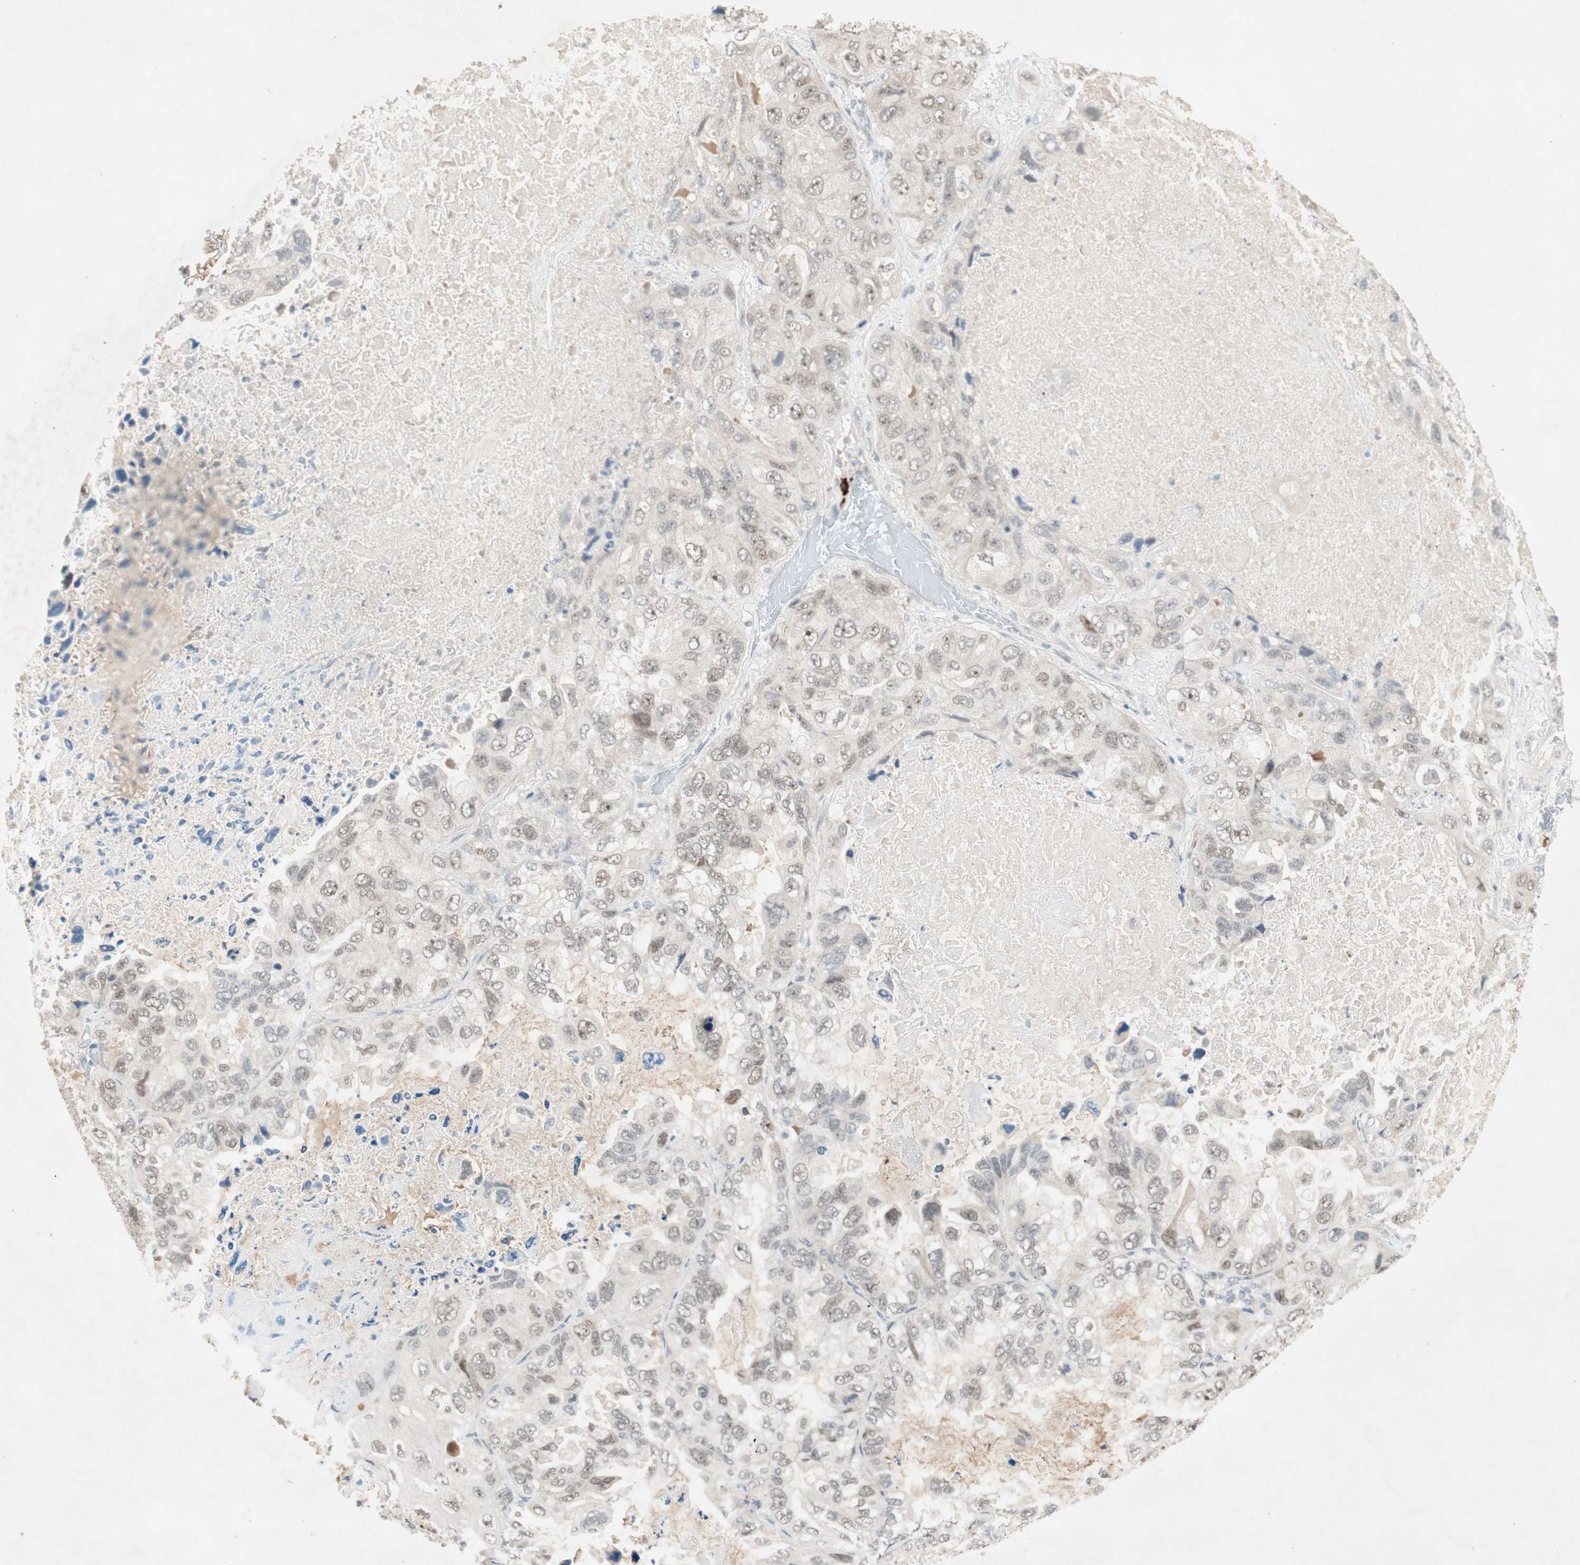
{"staining": {"intensity": "weak", "quantity": "25%-75%", "location": "nuclear"}, "tissue": "lung cancer", "cell_type": "Tumor cells", "image_type": "cancer", "snomed": [{"axis": "morphology", "description": "Squamous cell carcinoma, NOS"}, {"axis": "topography", "description": "Lung"}], "caption": "Protein expression analysis of squamous cell carcinoma (lung) reveals weak nuclear expression in approximately 25%-75% of tumor cells.", "gene": "RNGTT", "patient": {"sex": "female", "age": 73}}